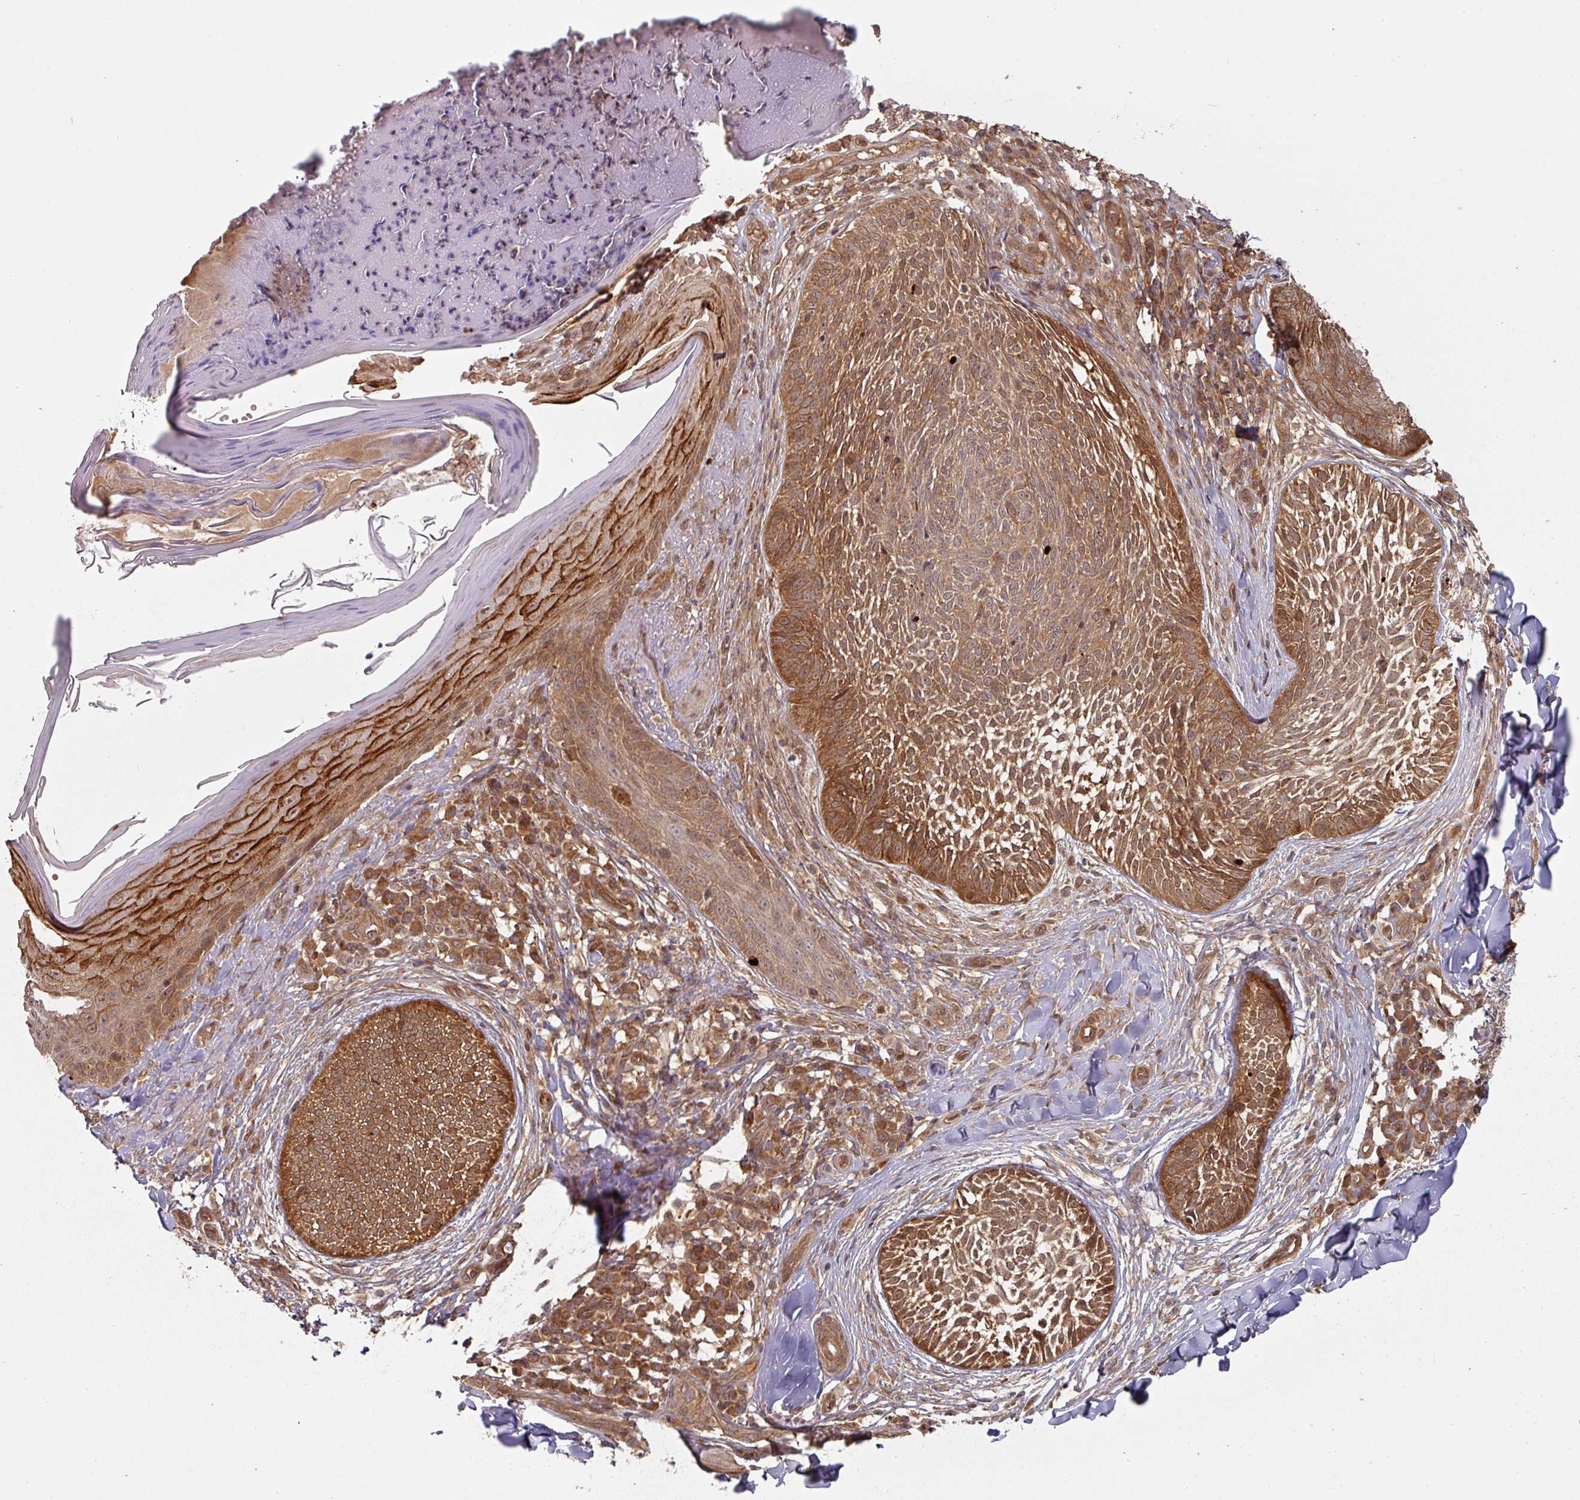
{"staining": {"intensity": "moderate", "quantity": ">75%", "location": "cytoplasmic/membranous"}, "tissue": "skin cancer", "cell_type": "Tumor cells", "image_type": "cancer", "snomed": [{"axis": "morphology", "description": "Basal cell carcinoma"}, {"axis": "topography", "description": "Skin"}], "caption": "Immunohistochemistry histopathology image of human skin basal cell carcinoma stained for a protein (brown), which displays medium levels of moderate cytoplasmic/membranous positivity in approximately >75% of tumor cells.", "gene": "EIF4EBP2", "patient": {"sex": "female", "age": 61}}